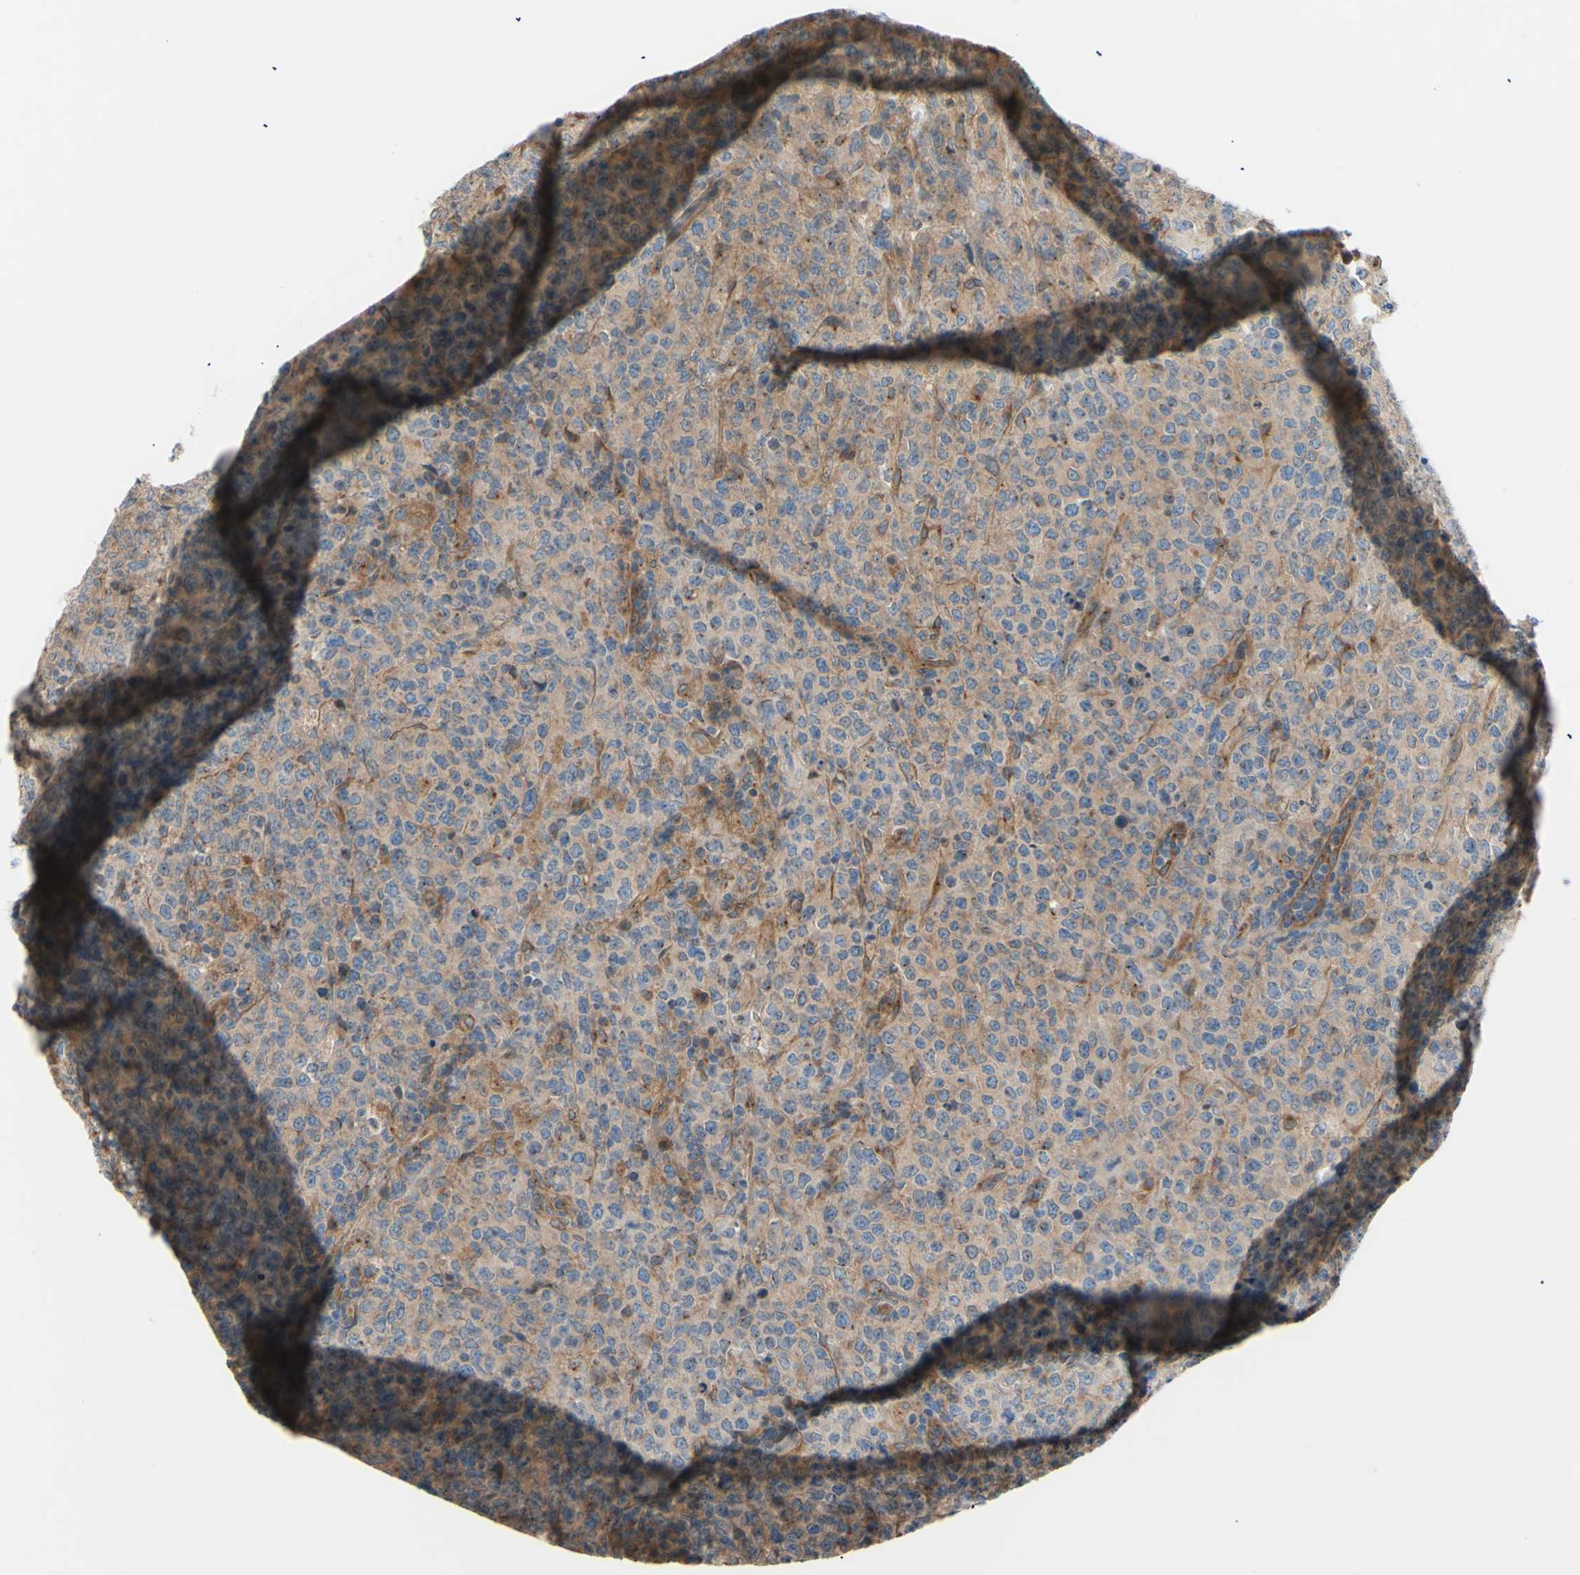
{"staining": {"intensity": "weak", "quantity": "25%-75%", "location": "cytoplasmic/membranous"}, "tissue": "lymphoma", "cell_type": "Tumor cells", "image_type": "cancer", "snomed": [{"axis": "morphology", "description": "Malignant lymphoma, non-Hodgkin's type, High grade"}, {"axis": "topography", "description": "Tonsil"}], "caption": "Weak cytoplasmic/membranous staining is seen in approximately 25%-75% of tumor cells in malignant lymphoma, non-Hodgkin's type (high-grade).", "gene": "DYNLRB1", "patient": {"sex": "female", "age": 36}}